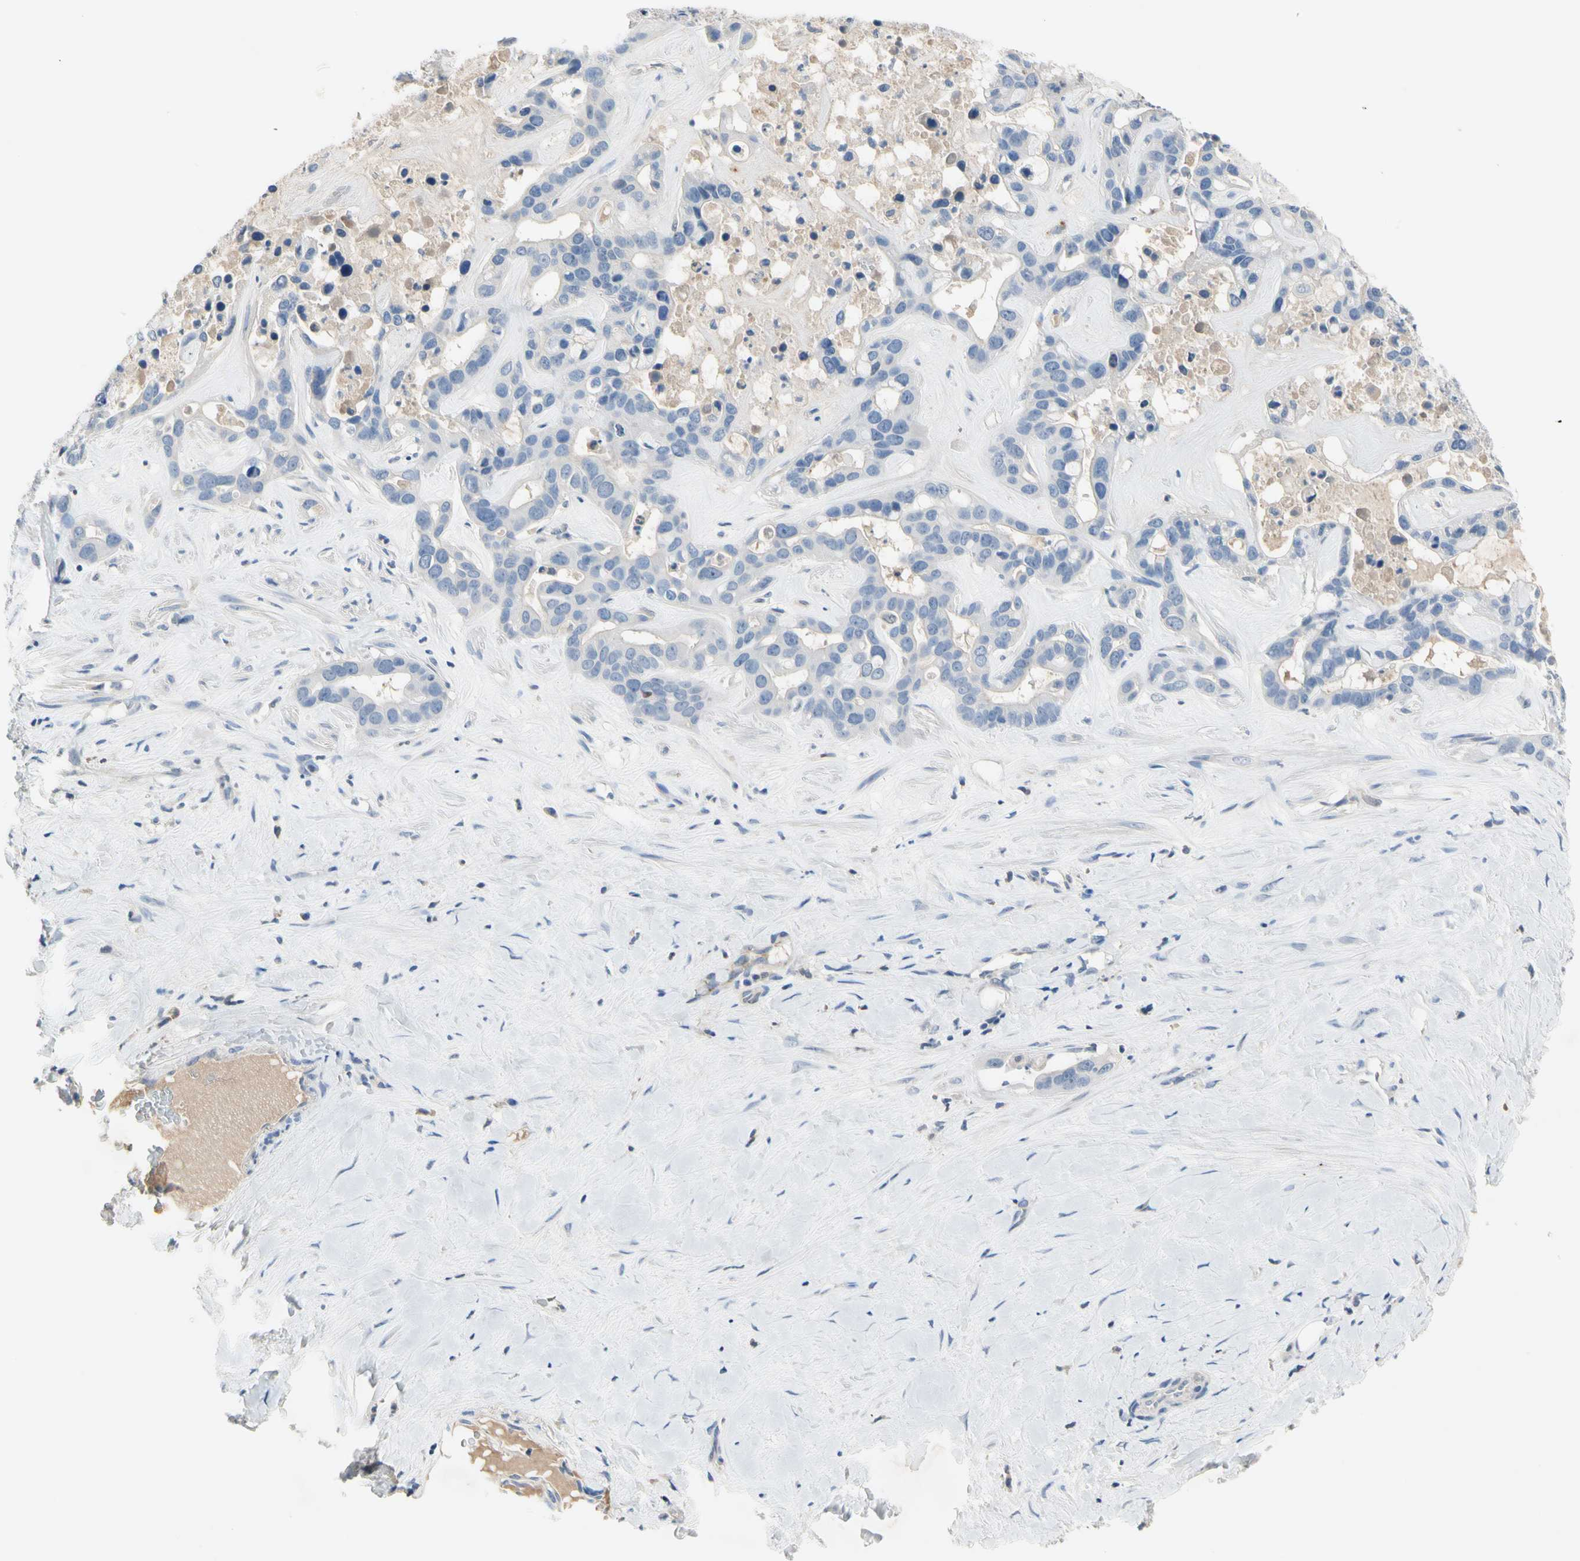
{"staining": {"intensity": "negative", "quantity": "none", "location": "none"}, "tissue": "liver cancer", "cell_type": "Tumor cells", "image_type": "cancer", "snomed": [{"axis": "morphology", "description": "Cholangiocarcinoma"}, {"axis": "topography", "description": "Liver"}], "caption": "Human liver cholangiocarcinoma stained for a protein using IHC demonstrates no staining in tumor cells.", "gene": "ECRG4", "patient": {"sex": "female", "age": 65}}